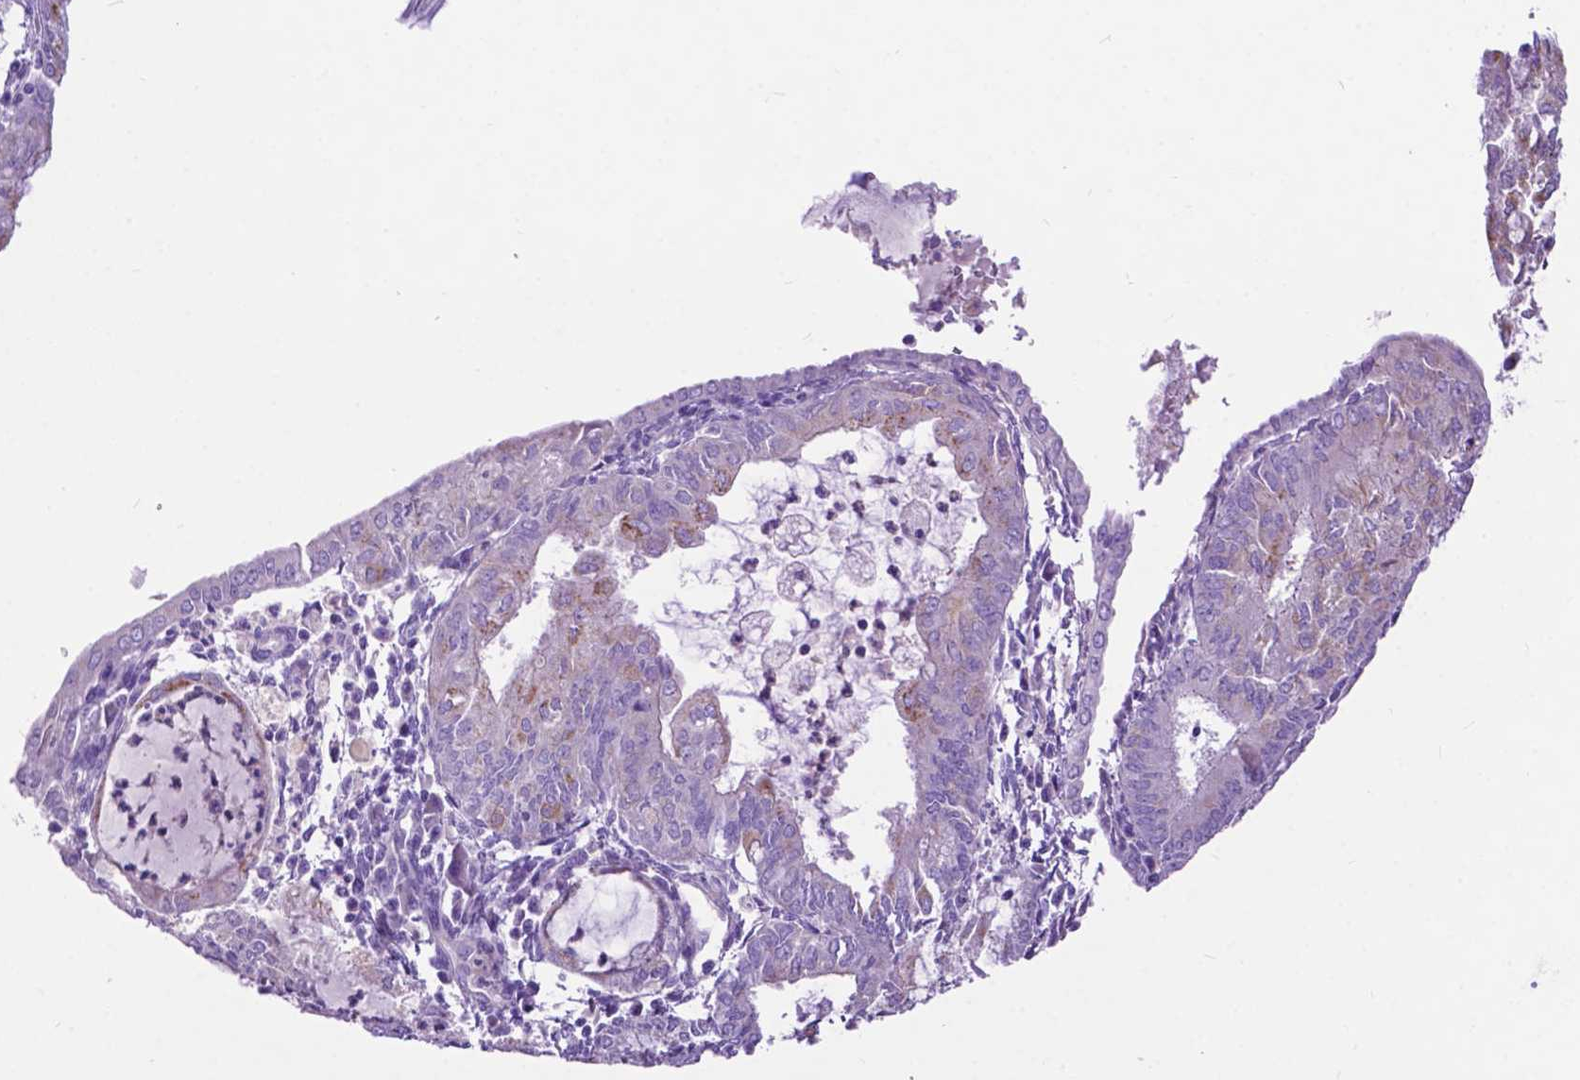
{"staining": {"intensity": "negative", "quantity": "none", "location": "none"}, "tissue": "endometrial cancer", "cell_type": "Tumor cells", "image_type": "cancer", "snomed": [{"axis": "morphology", "description": "Carcinoma, NOS"}, {"axis": "topography", "description": "Endometrium"}], "caption": "Endometrial cancer (carcinoma) was stained to show a protein in brown. There is no significant expression in tumor cells.", "gene": "PCDHA12", "patient": {"sex": "female", "age": 62}}